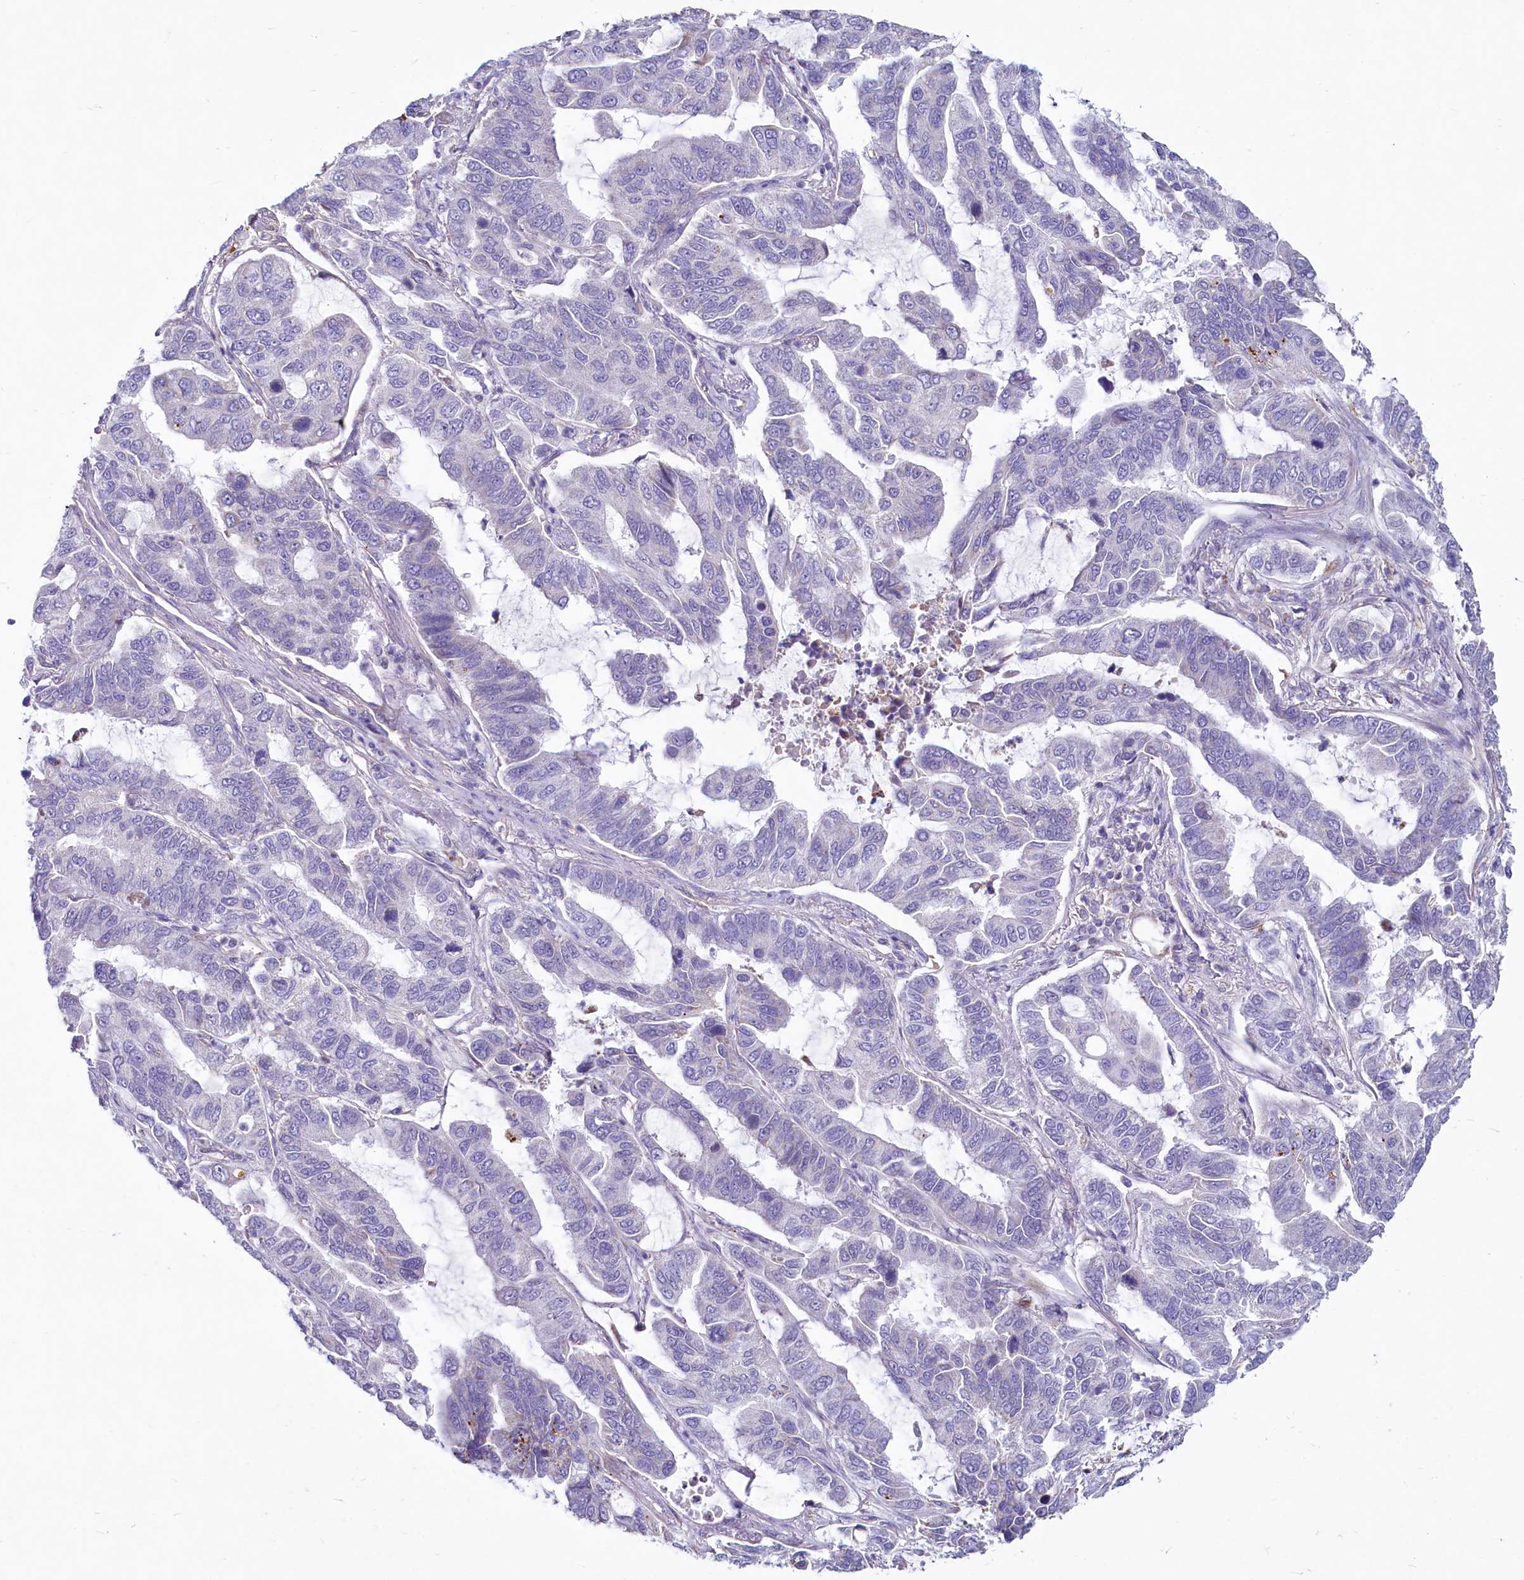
{"staining": {"intensity": "negative", "quantity": "none", "location": "none"}, "tissue": "lung cancer", "cell_type": "Tumor cells", "image_type": "cancer", "snomed": [{"axis": "morphology", "description": "Adenocarcinoma, NOS"}, {"axis": "topography", "description": "Lung"}], "caption": "Immunohistochemistry of human lung cancer reveals no positivity in tumor cells.", "gene": "LMOD3", "patient": {"sex": "male", "age": 64}}